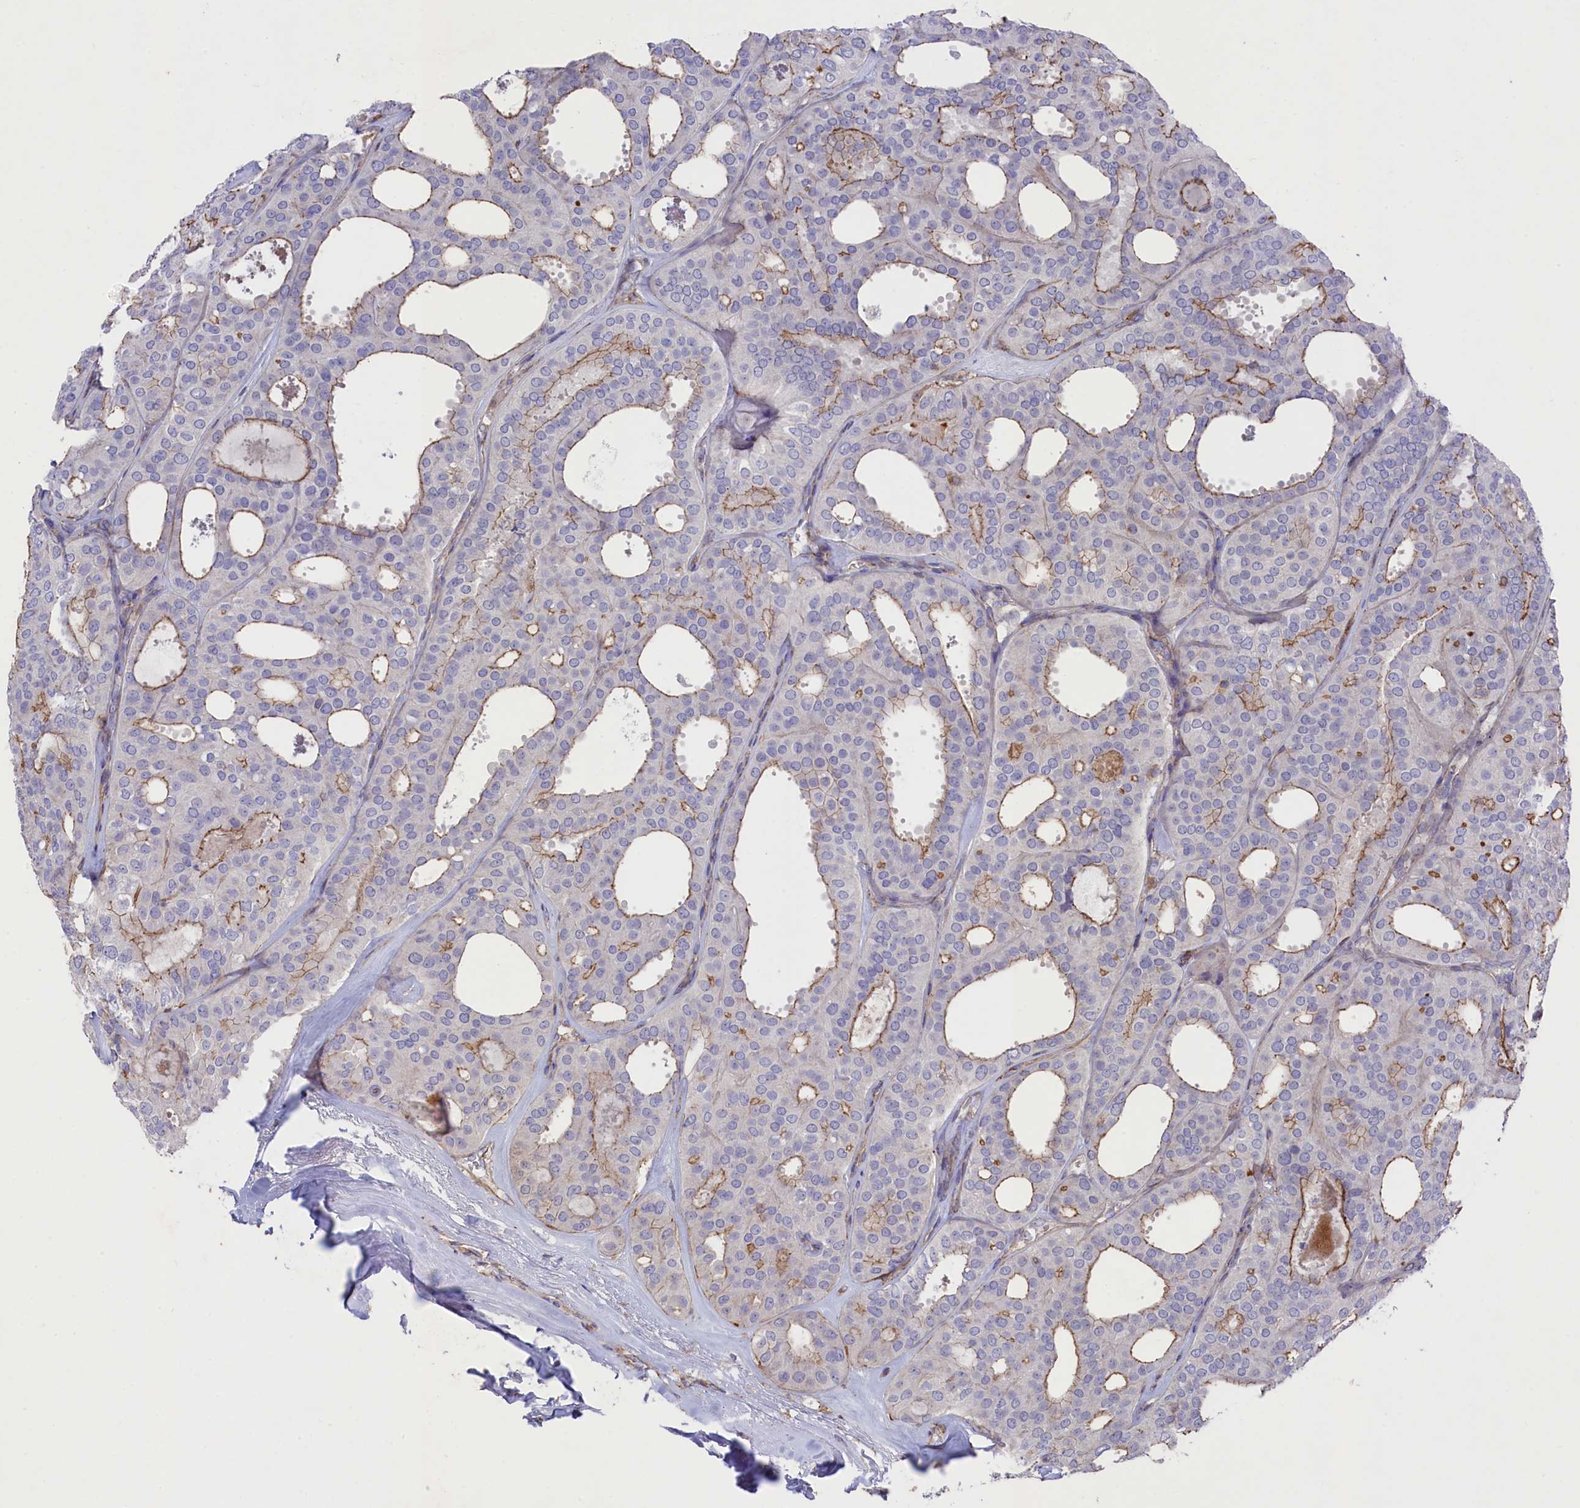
{"staining": {"intensity": "moderate", "quantity": "<25%", "location": "cytoplasmic/membranous"}, "tissue": "thyroid cancer", "cell_type": "Tumor cells", "image_type": "cancer", "snomed": [{"axis": "morphology", "description": "Follicular adenoma carcinoma, NOS"}, {"axis": "topography", "description": "Thyroid gland"}], "caption": "A low amount of moderate cytoplasmic/membranous expression is identified in about <25% of tumor cells in thyroid follicular adenoma carcinoma tissue.", "gene": "RAPSN", "patient": {"sex": "male", "age": 75}}